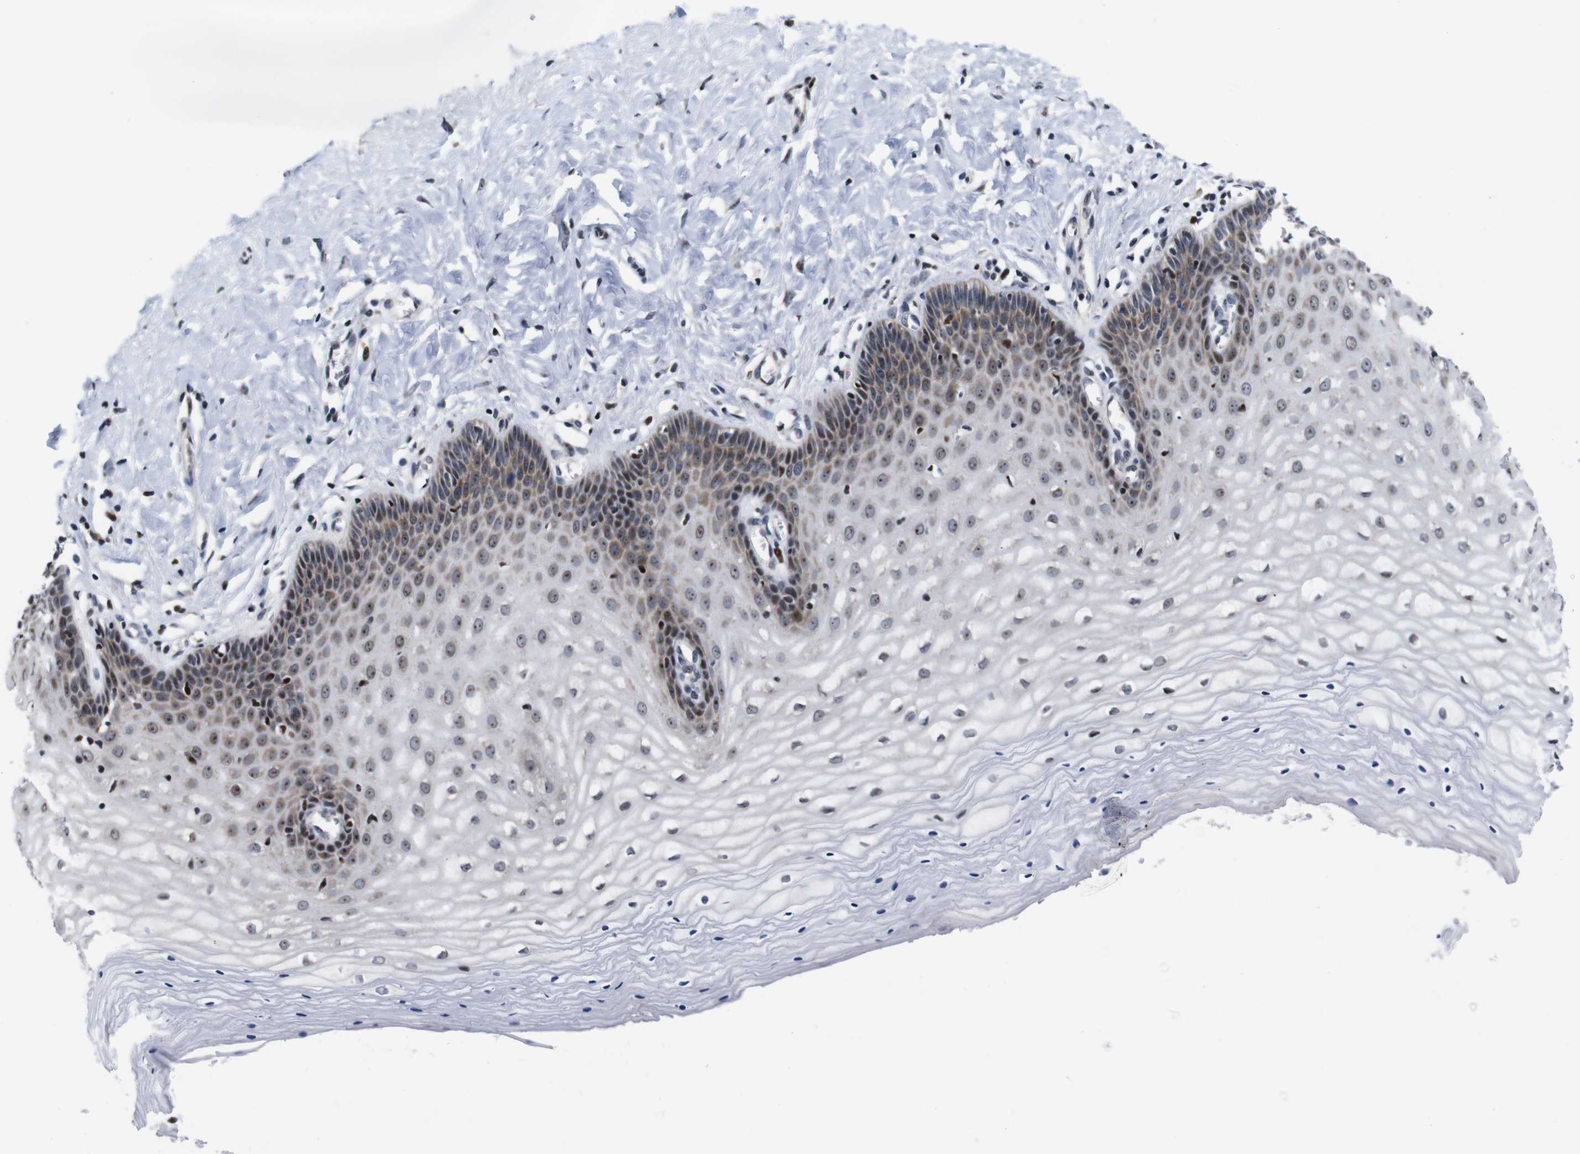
{"staining": {"intensity": "moderate", "quantity": "25%-75%", "location": "nuclear"}, "tissue": "cervix", "cell_type": "Glandular cells", "image_type": "normal", "snomed": [{"axis": "morphology", "description": "Normal tissue, NOS"}, {"axis": "topography", "description": "Cervix"}], "caption": "DAB immunohistochemical staining of benign human cervix exhibits moderate nuclear protein expression in approximately 25%-75% of glandular cells.", "gene": "GATA6", "patient": {"sex": "female", "age": 55}}